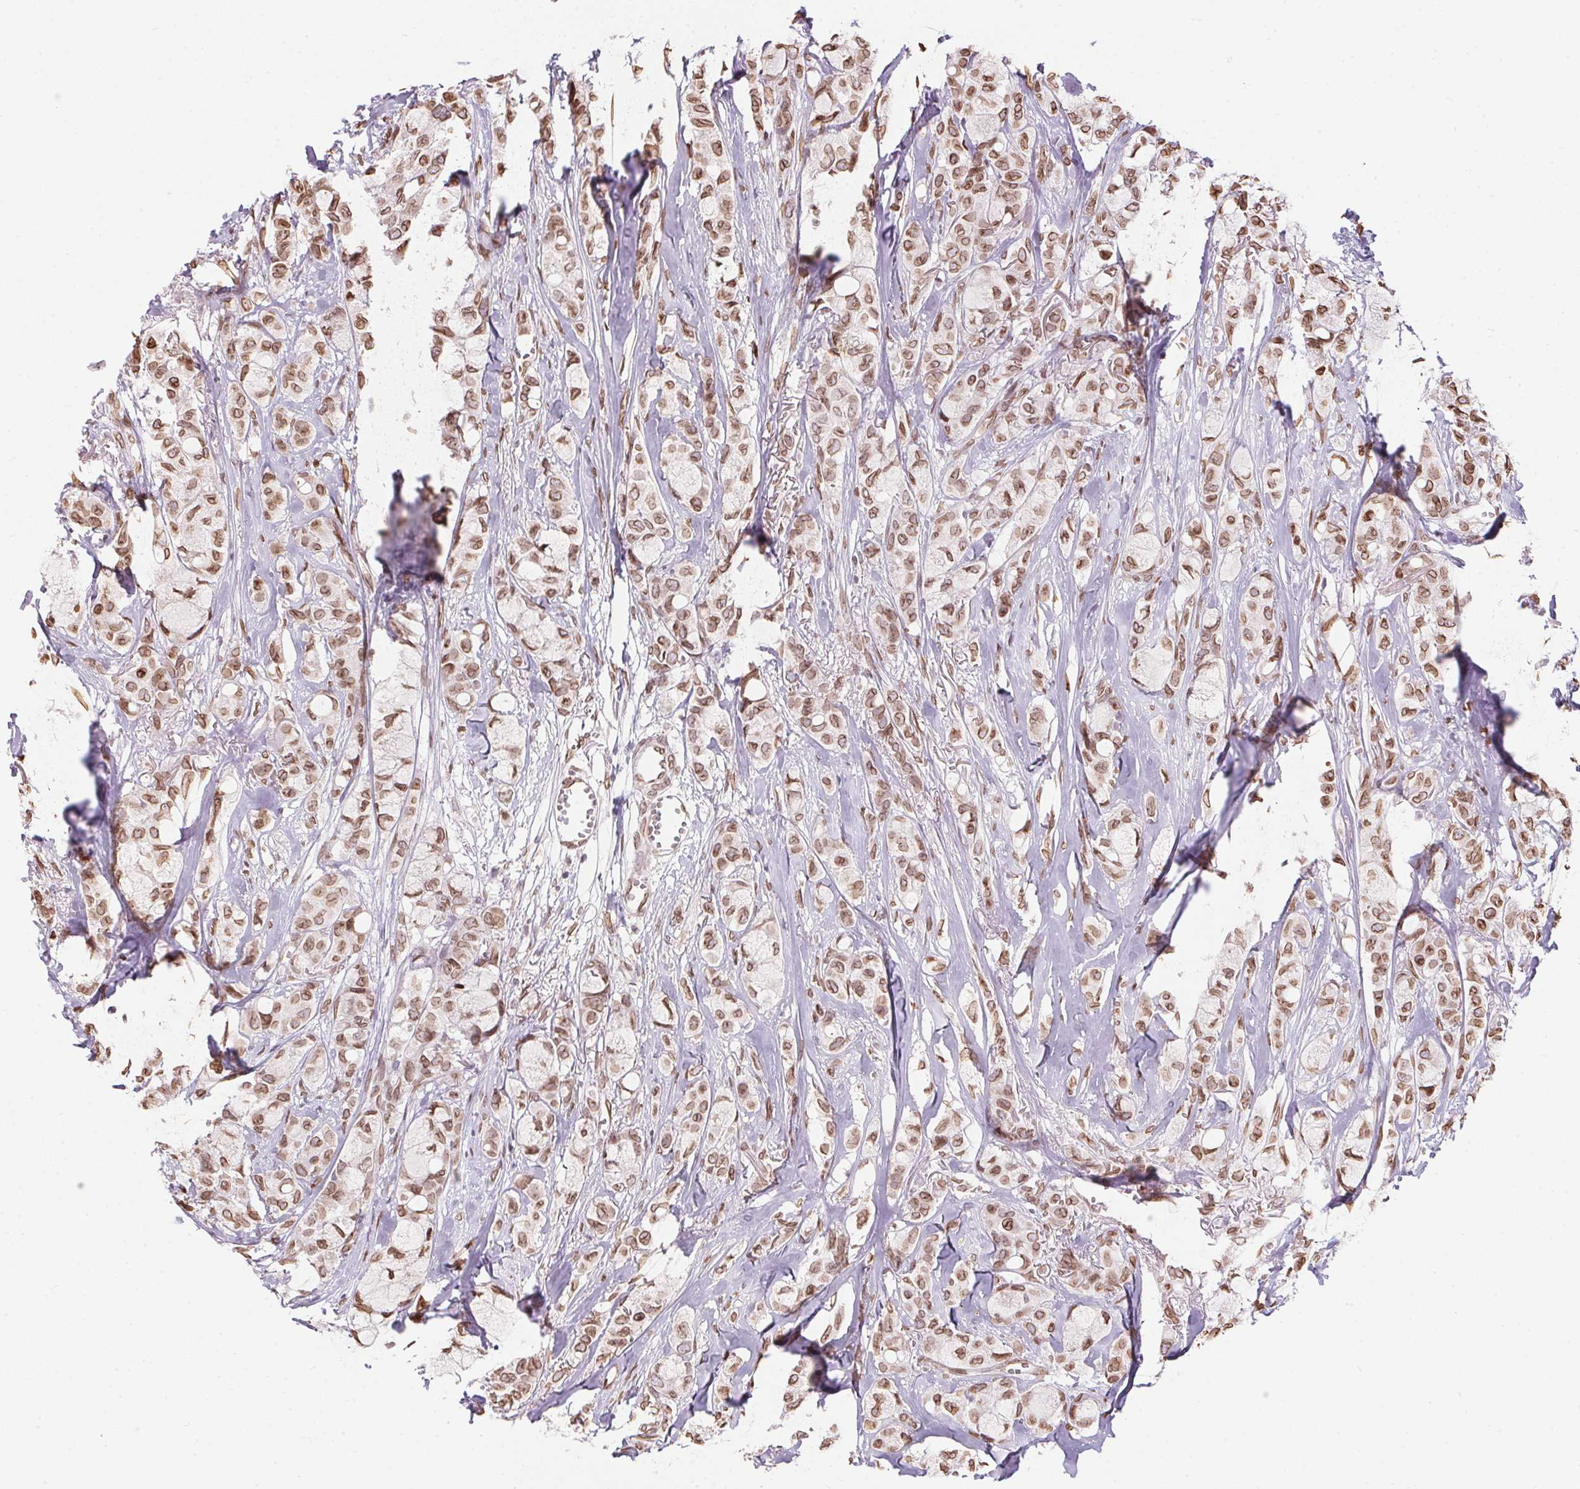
{"staining": {"intensity": "moderate", "quantity": ">75%", "location": "nuclear"}, "tissue": "breast cancer", "cell_type": "Tumor cells", "image_type": "cancer", "snomed": [{"axis": "morphology", "description": "Duct carcinoma"}, {"axis": "topography", "description": "Breast"}], "caption": "Immunohistochemical staining of breast cancer (intraductal carcinoma) demonstrates medium levels of moderate nuclear expression in about >75% of tumor cells. The staining was performed using DAB (3,3'-diaminobenzidine), with brown indicating positive protein expression. Nuclei are stained blue with hematoxylin.", "gene": "TMEM175", "patient": {"sex": "female", "age": 85}}